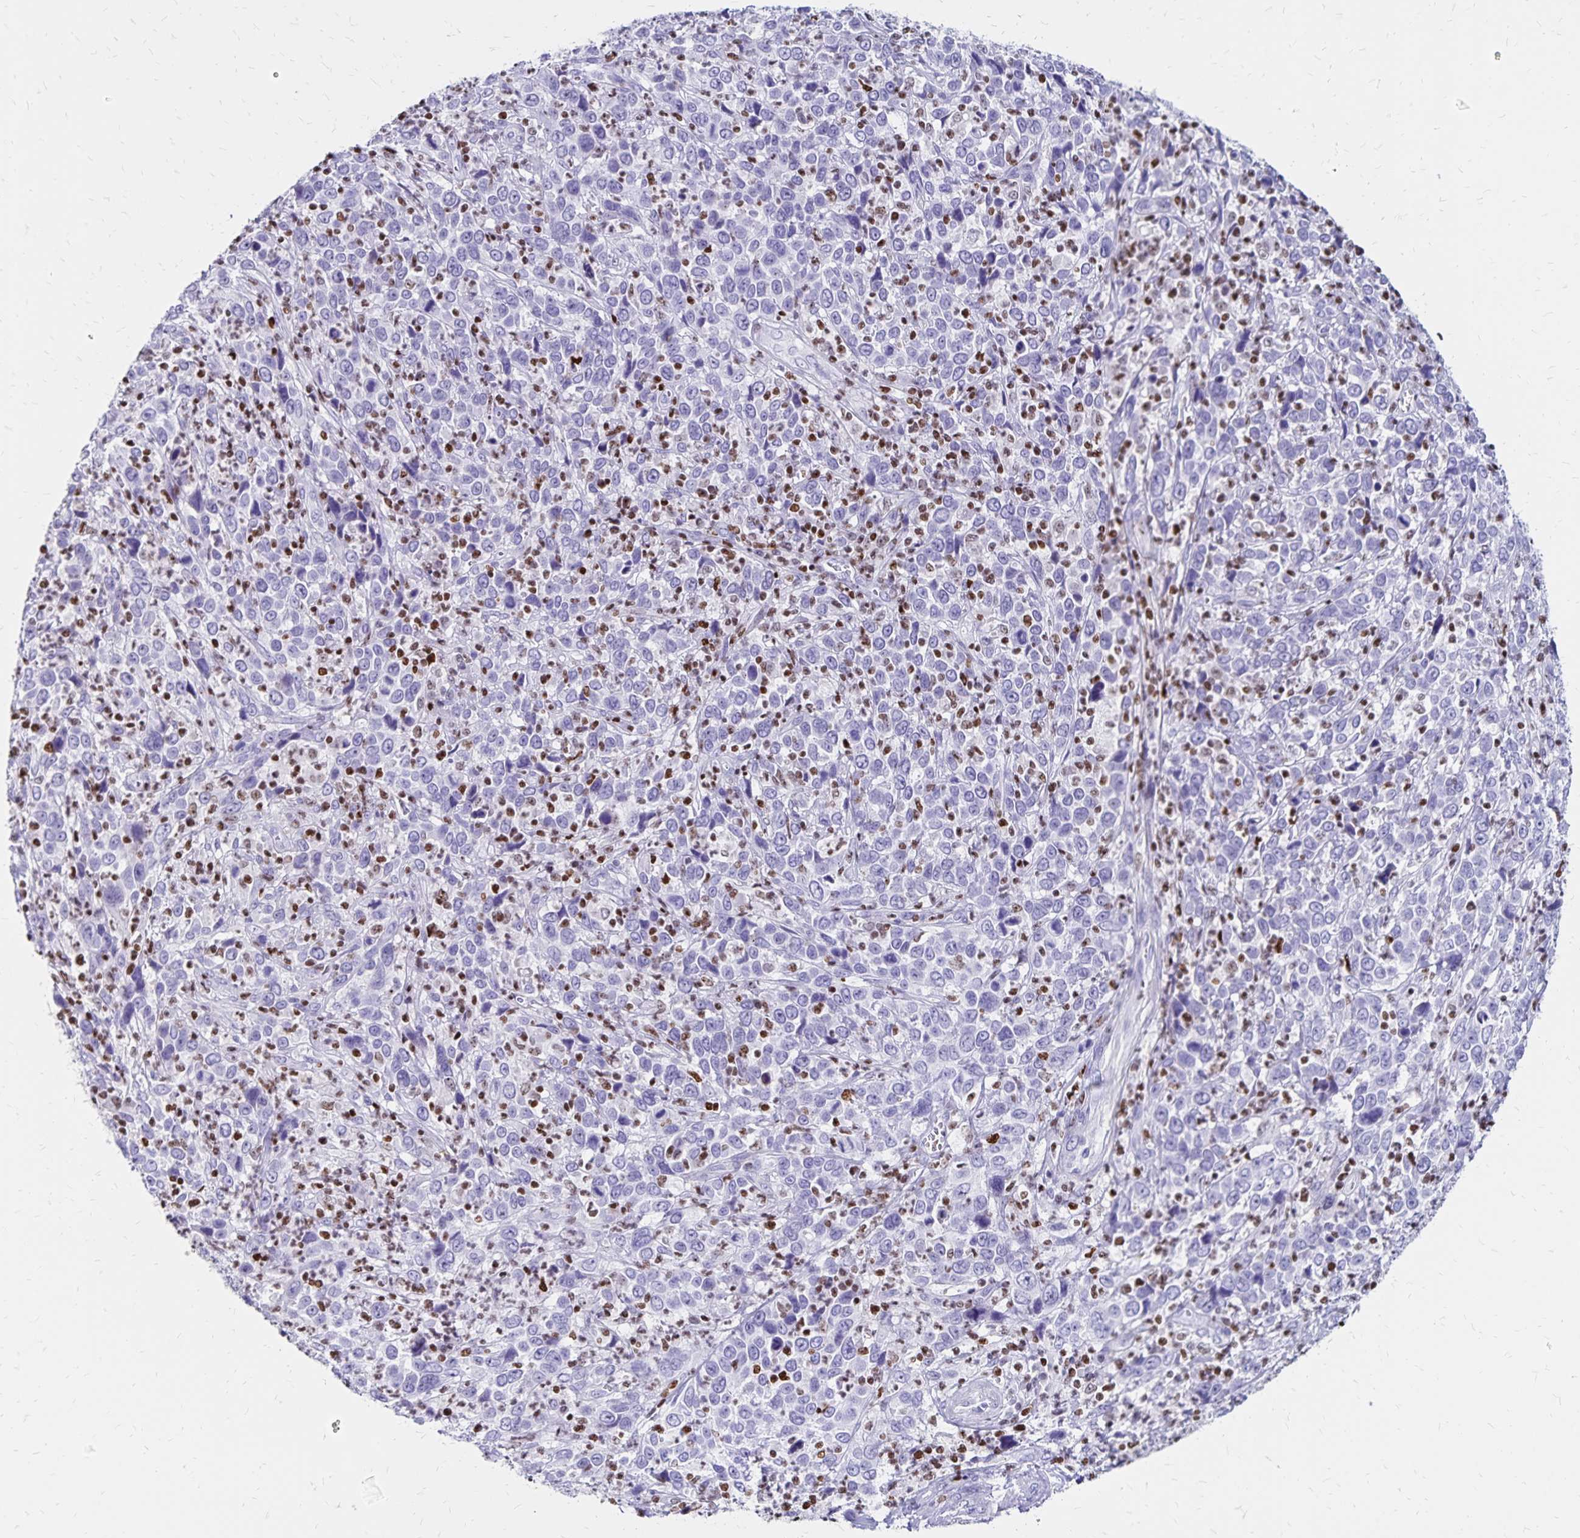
{"staining": {"intensity": "negative", "quantity": "none", "location": "none"}, "tissue": "cervical cancer", "cell_type": "Tumor cells", "image_type": "cancer", "snomed": [{"axis": "morphology", "description": "Squamous cell carcinoma, NOS"}, {"axis": "topography", "description": "Cervix"}], "caption": "Tumor cells show no significant protein positivity in squamous cell carcinoma (cervical).", "gene": "IKZF1", "patient": {"sex": "female", "age": 46}}